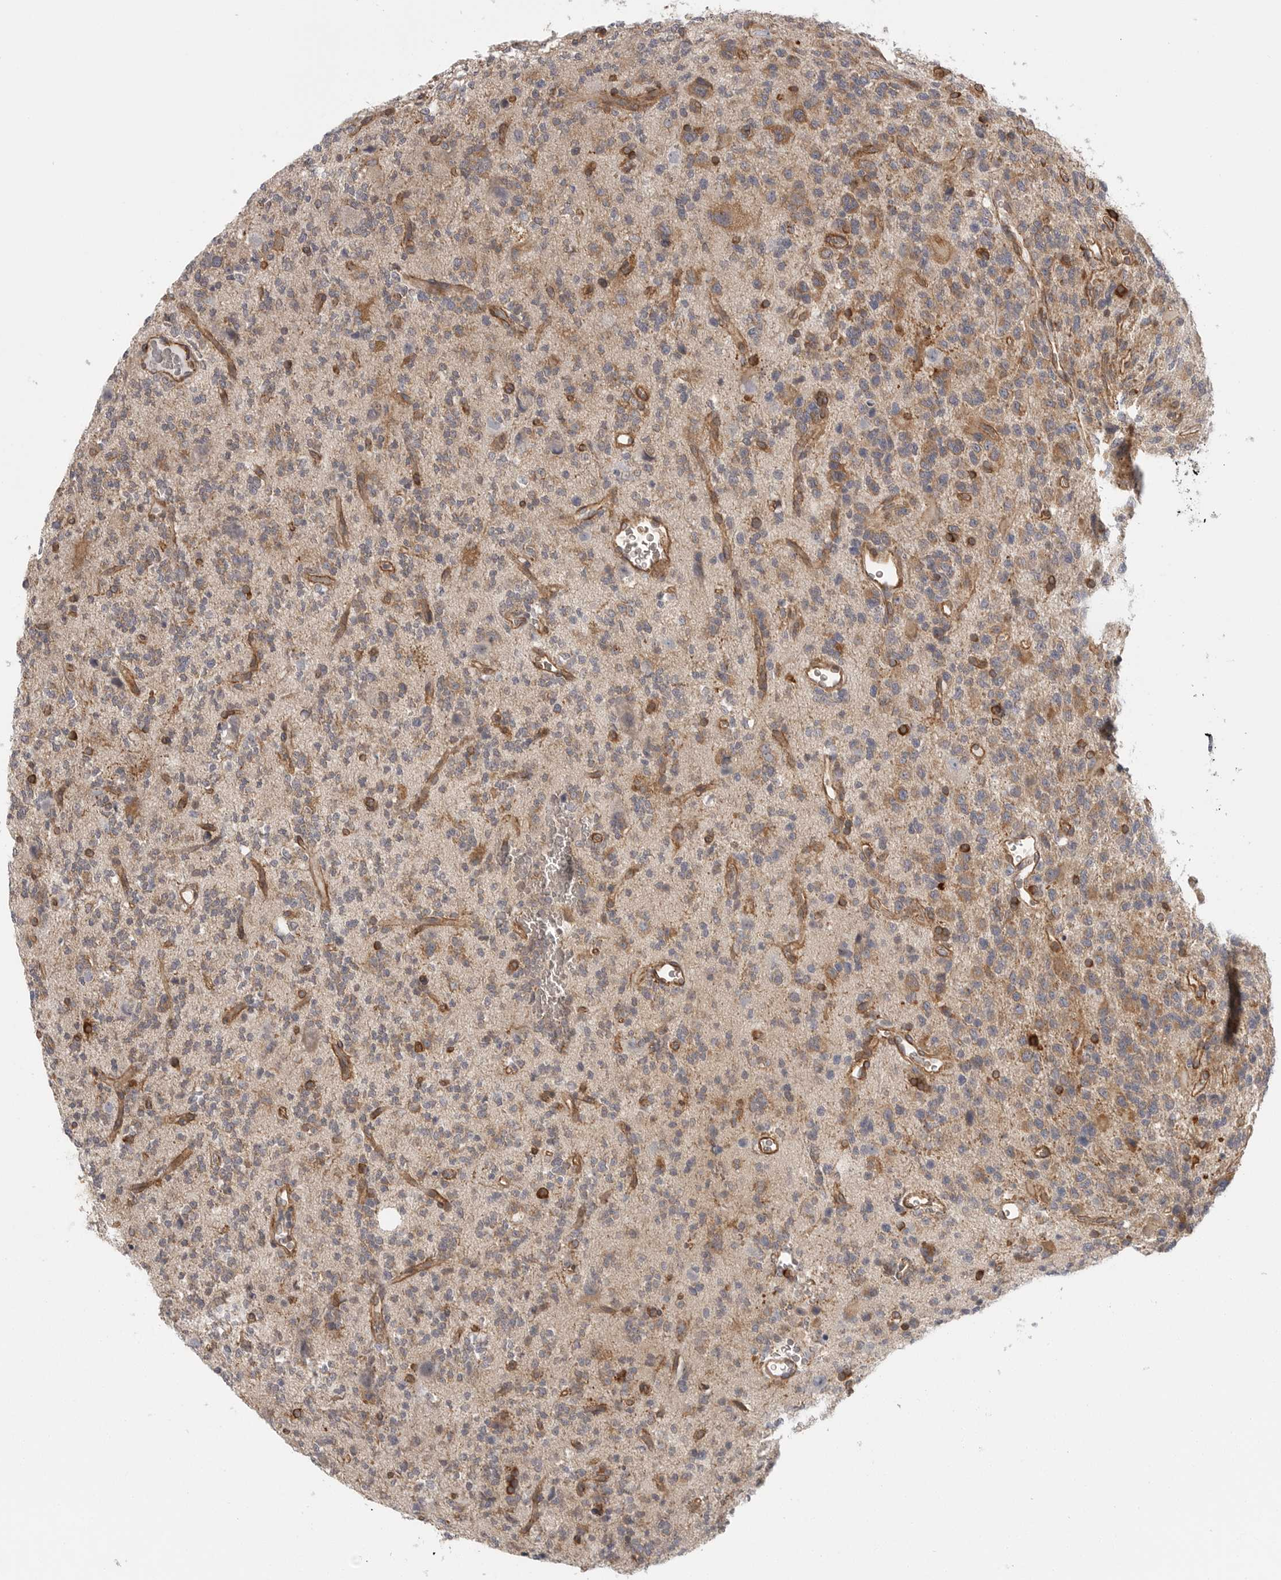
{"staining": {"intensity": "moderate", "quantity": ">75%", "location": "cytoplasmic/membranous"}, "tissue": "glioma", "cell_type": "Tumor cells", "image_type": "cancer", "snomed": [{"axis": "morphology", "description": "Glioma, malignant, High grade"}, {"axis": "topography", "description": "Brain"}], "caption": "High-grade glioma (malignant) was stained to show a protein in brown. There is medium levels of moderate cytoplasmic/membranous expression in approximately >75% of tumor cells. (Brightfield microscopy of DAB IHC at high magnification).", "gene": "CERS2", "patient": {"sex": "female", "age": 62}}